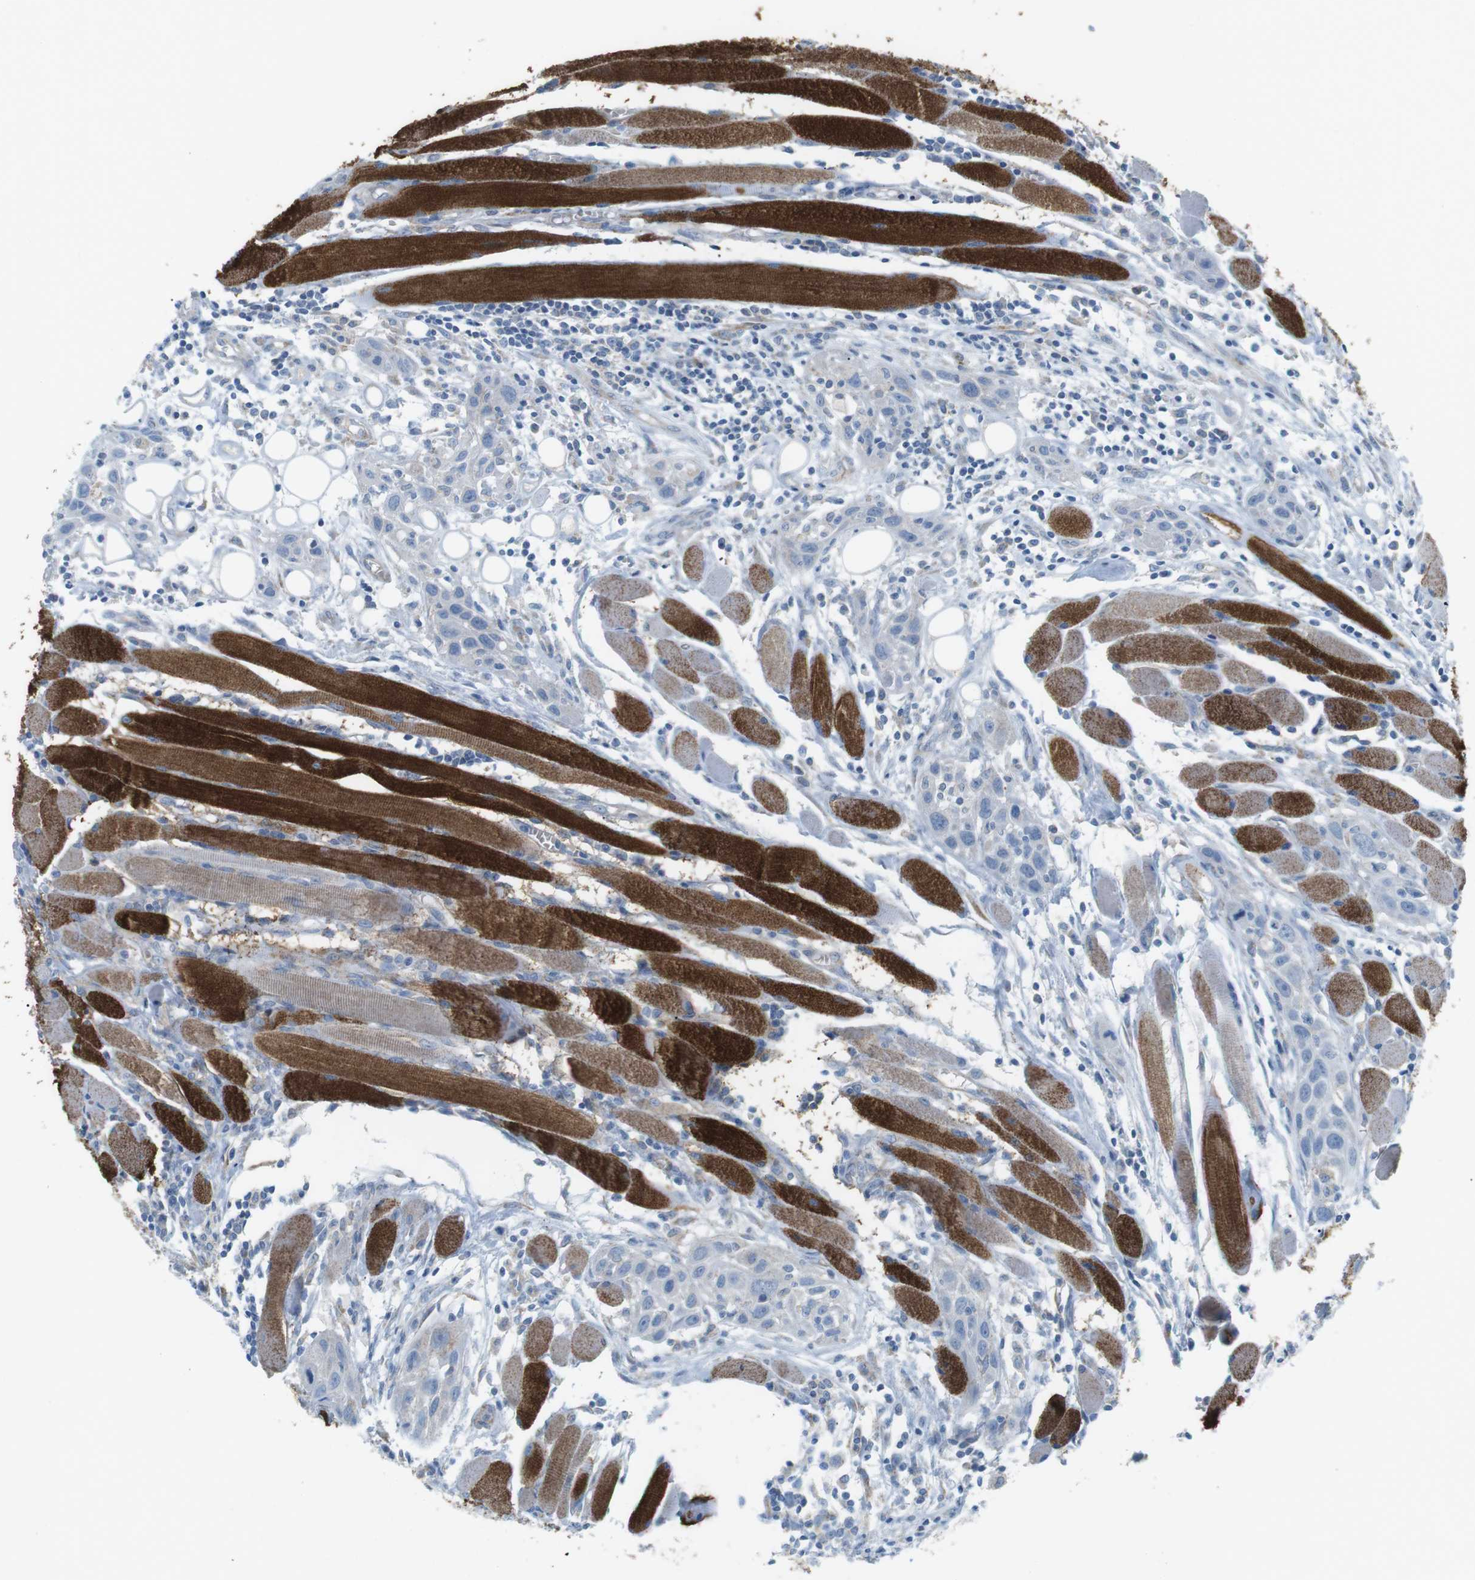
{"staining": {"intensity": "negative", "quantity": "none", "location": "none"}, "tissue": "head and neck cancer", "cell_type": "Tumor cells", "image_type": "cancer", "snomed": [{"axis": "morphology", "description": "Squamous cell carcinoma, NOS"}, {"axis": "topography", "description": "Oral tissue"}, {"axis": "topography", "description": "Head-Neck"}], "caption": "The photomicrograph displays no significant positivity in tumor cells of head and neck cancer (squamous cell carcinoma).", "gene": "VAMP1", "patient": {"sex": "female", "age": 50}}